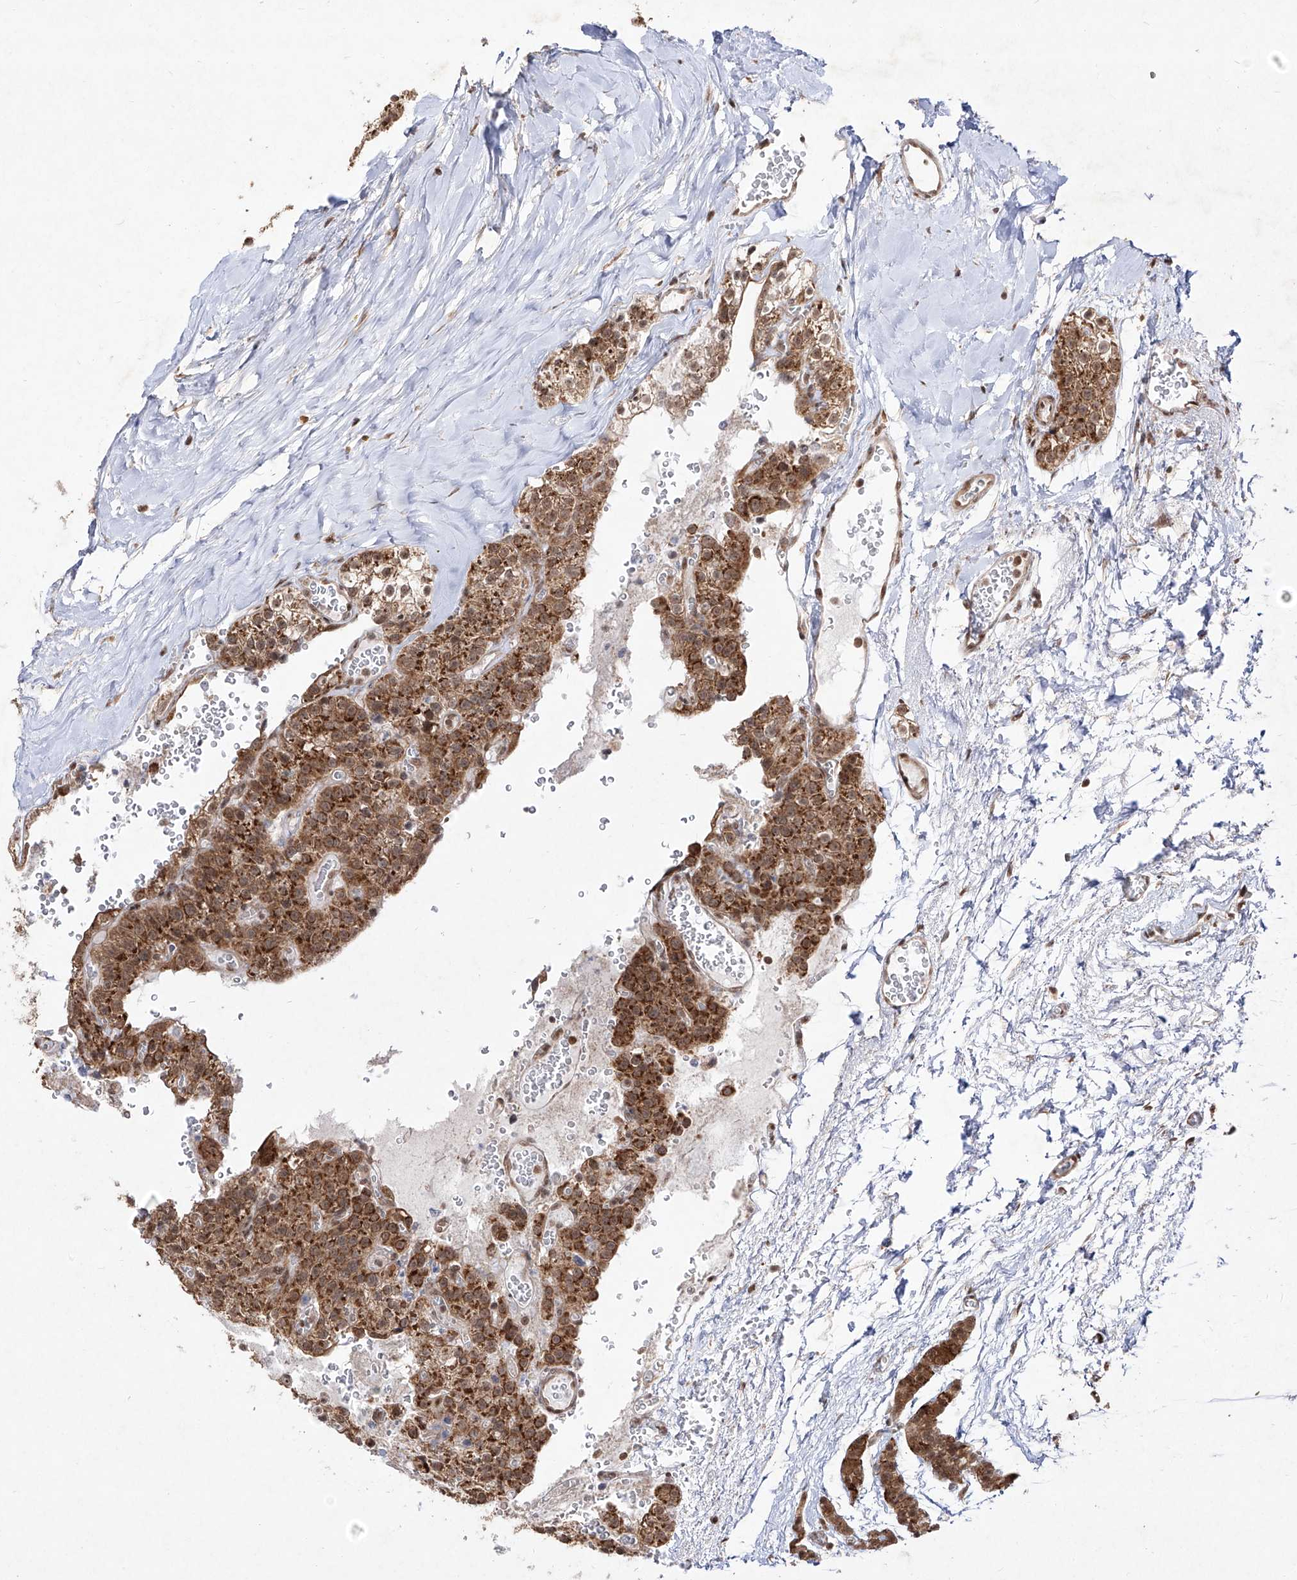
{"staining": {"intensity": "strong", "quantity": ">75%", "location": "cytoplasmic/membranous"}, "tissue": "parathyroid gland", "cell_type": "Glandular cells", "image_type": "normal", "snomed": [{"axis": "morphology", "description": "Normal tissue, NOS"}, {"axis": "topography", "description": "Parathyroid gland"}], "caption": "Immunohistochemical staining of benign human parathyroid gland exhibits strong cytoplasmic/membranous protein expression in about >75% of glandular cells.", "gene": "SNRNP27", "patient": {"sex": "female", "age": 64}}